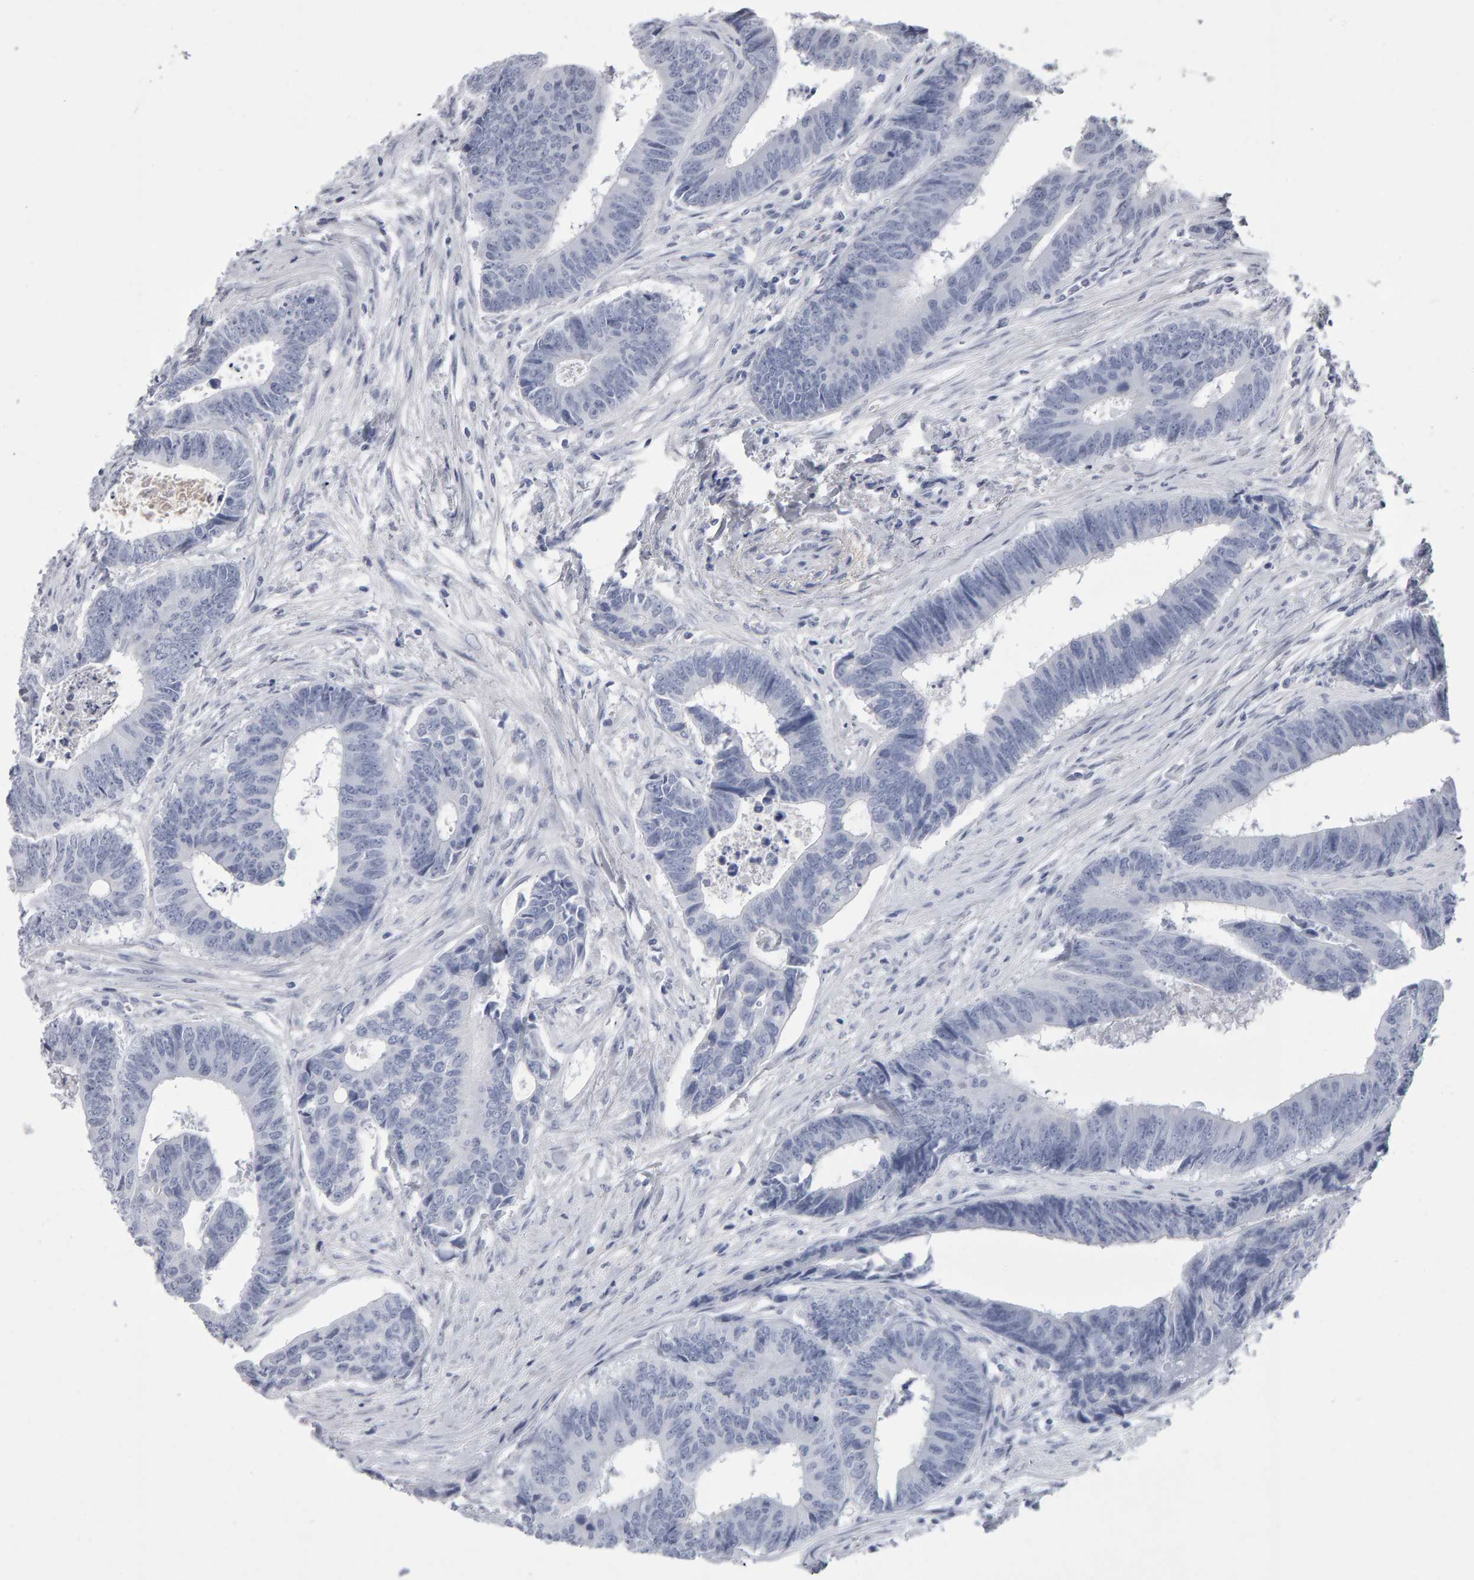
{"staining": {"intensity": "negative", "quantity": "none", "location": "none"}, "tissue": "colorectal cancer", "cell_type": "Tumor cells", "image_type": "cancer", "snomed": [{"axis": "morphology", "description": "Adenocarcinoma, NOS"}, {"axis": "topography", "description": "Rectum"}], "caption": "A micrograph of human colorectal cancer (adenocarcinoma) is negative for staining in tumor cells.", "gene": "NCDN", "patient": {"sex": "male", "age": 84}}